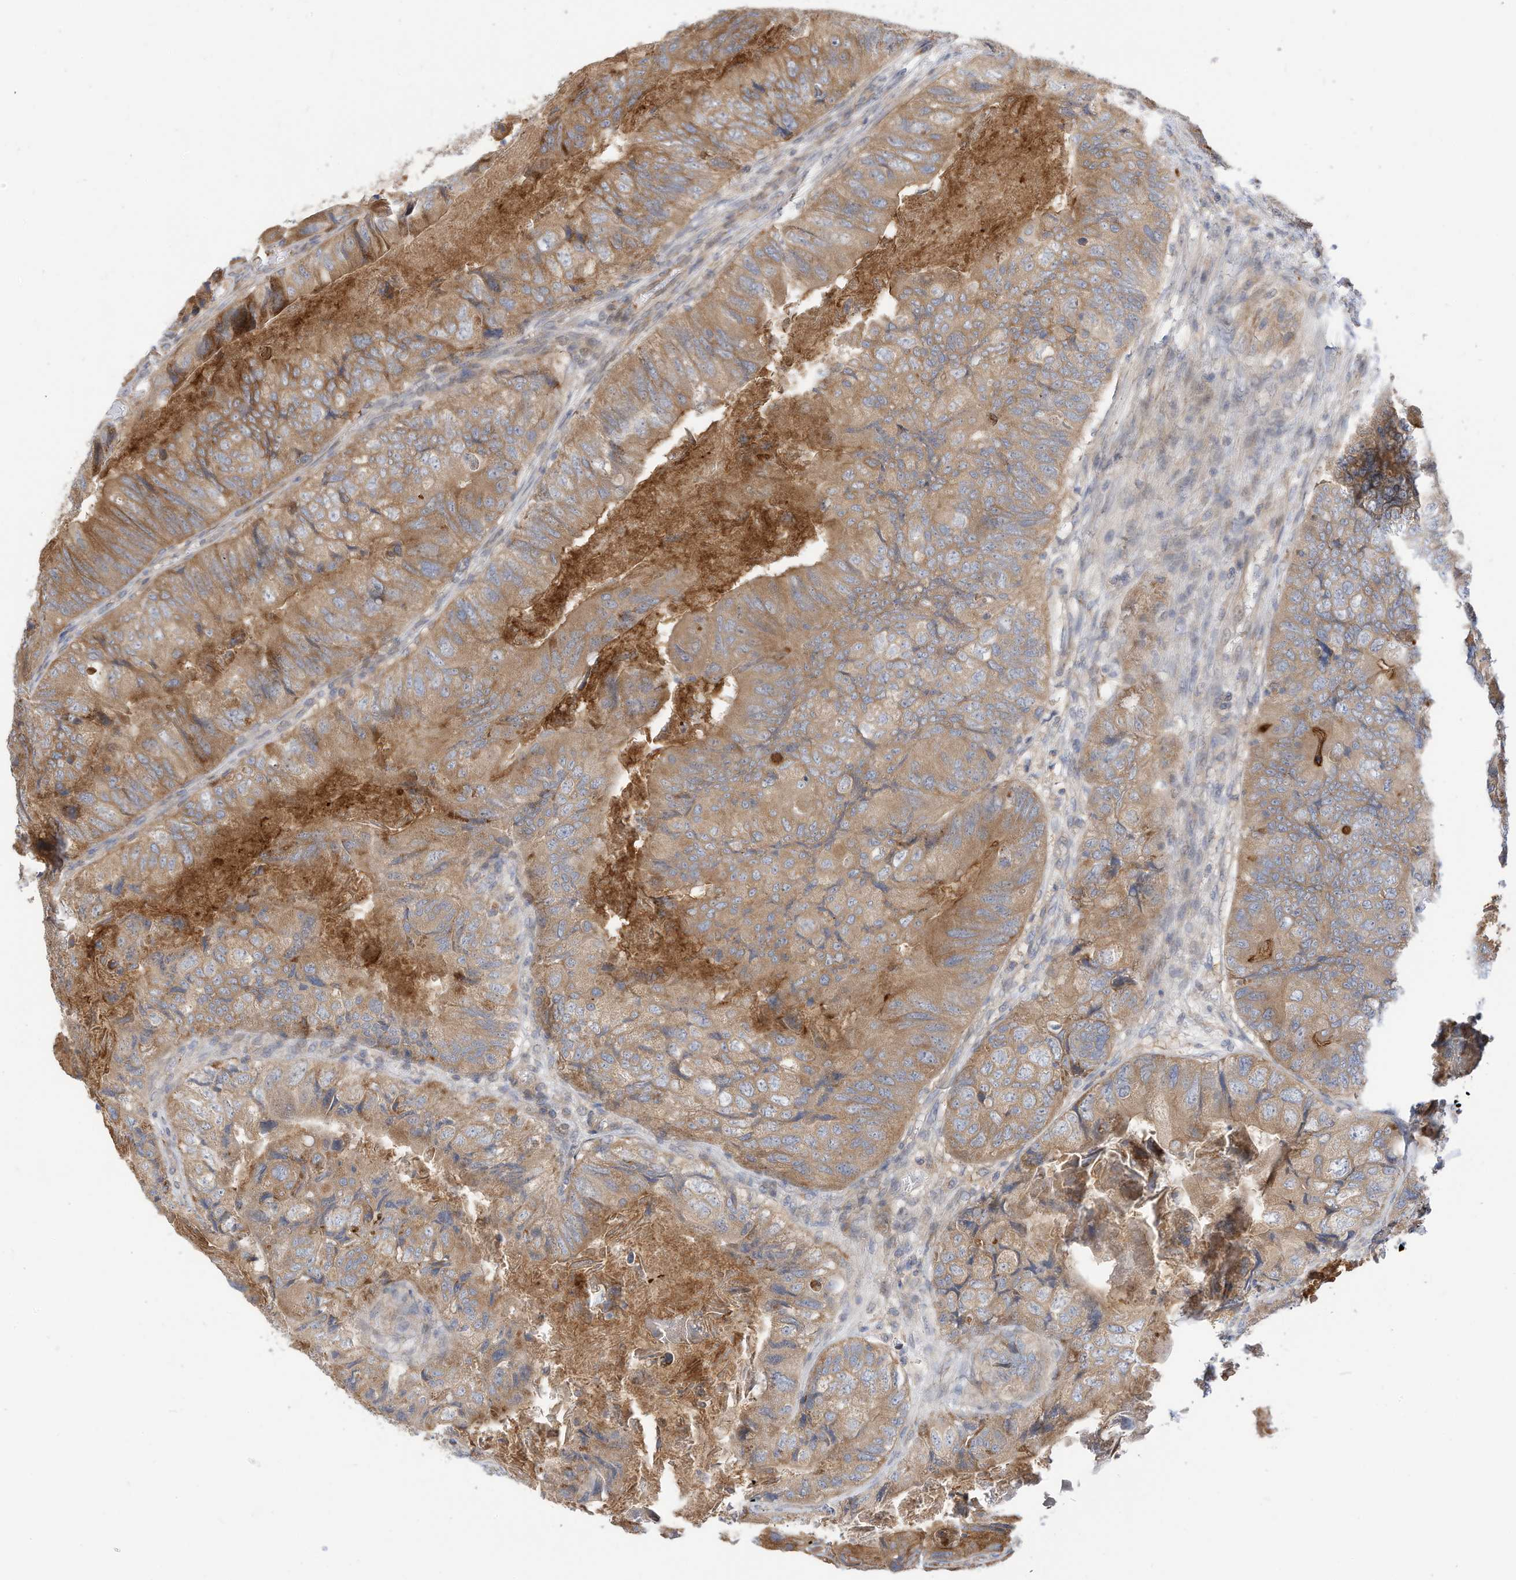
{"staining": {"intensity": "moderate", "quantity": ">75%", "location": "cytoplasmic/membranous"}, "tissue": "colorectal cancer", "cell_type": "Tumor cells", "image_type": "cancer", "snomed": [{"axis": "morphology", "description": "Adenocarcinoma, NOS"}, {"axis": "topography", "description": "Rectum"}], "caption": "Colorectal cancer was stained to show a protein in brown. There is medium levels of moderate cytoplasmic/membranous positivity in about >75% of tumor cells. The staining is performed using DAB brown chromogen to label protein expression. The nuclei are counter-stained blue using hematoxylin.", "gene": "OFD1", "patient": {"sex": "male", "age": 63}}